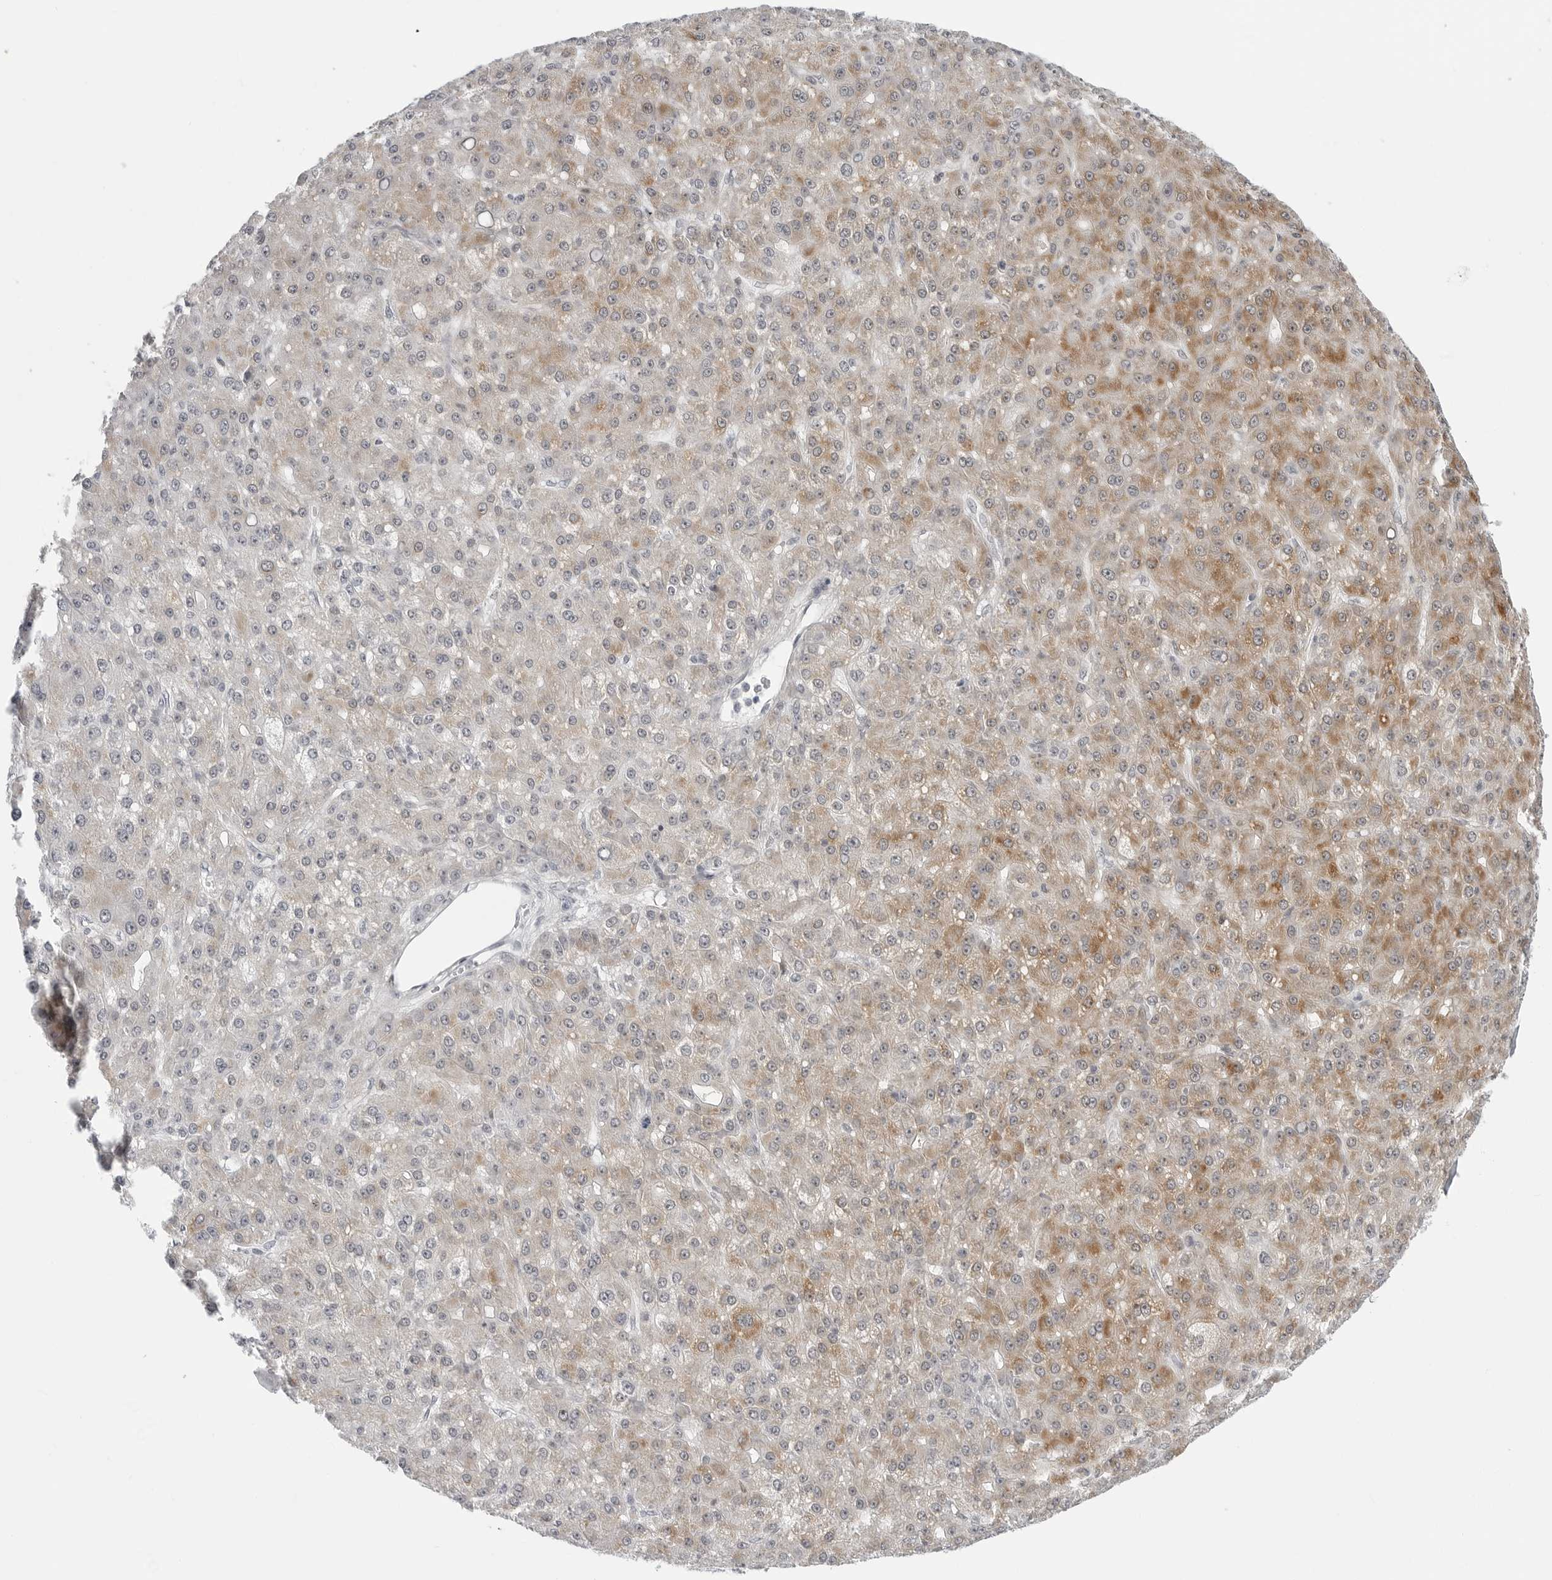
{"staining": {"intensity": "moderate", "quantity": "<25%", "location": "cytoplasmic/membranous"}, "tissue": "liver cancer", "cell_type": "Tumor cells", "image_type": "cancer", "snomed": [{"axis": "morphology", "description": "Carcinoma, Hepatocellular, NOS"}, {"axis": "topography", "description": "Liver"}], "caption": "Liver cancer stained with a brown dye reveals moderate cytoplasmic/membranous positive staining in approximately <25% of tumor cells.", "gene": "FAM135B", "patient": {"sex": "male", "age": 67}}